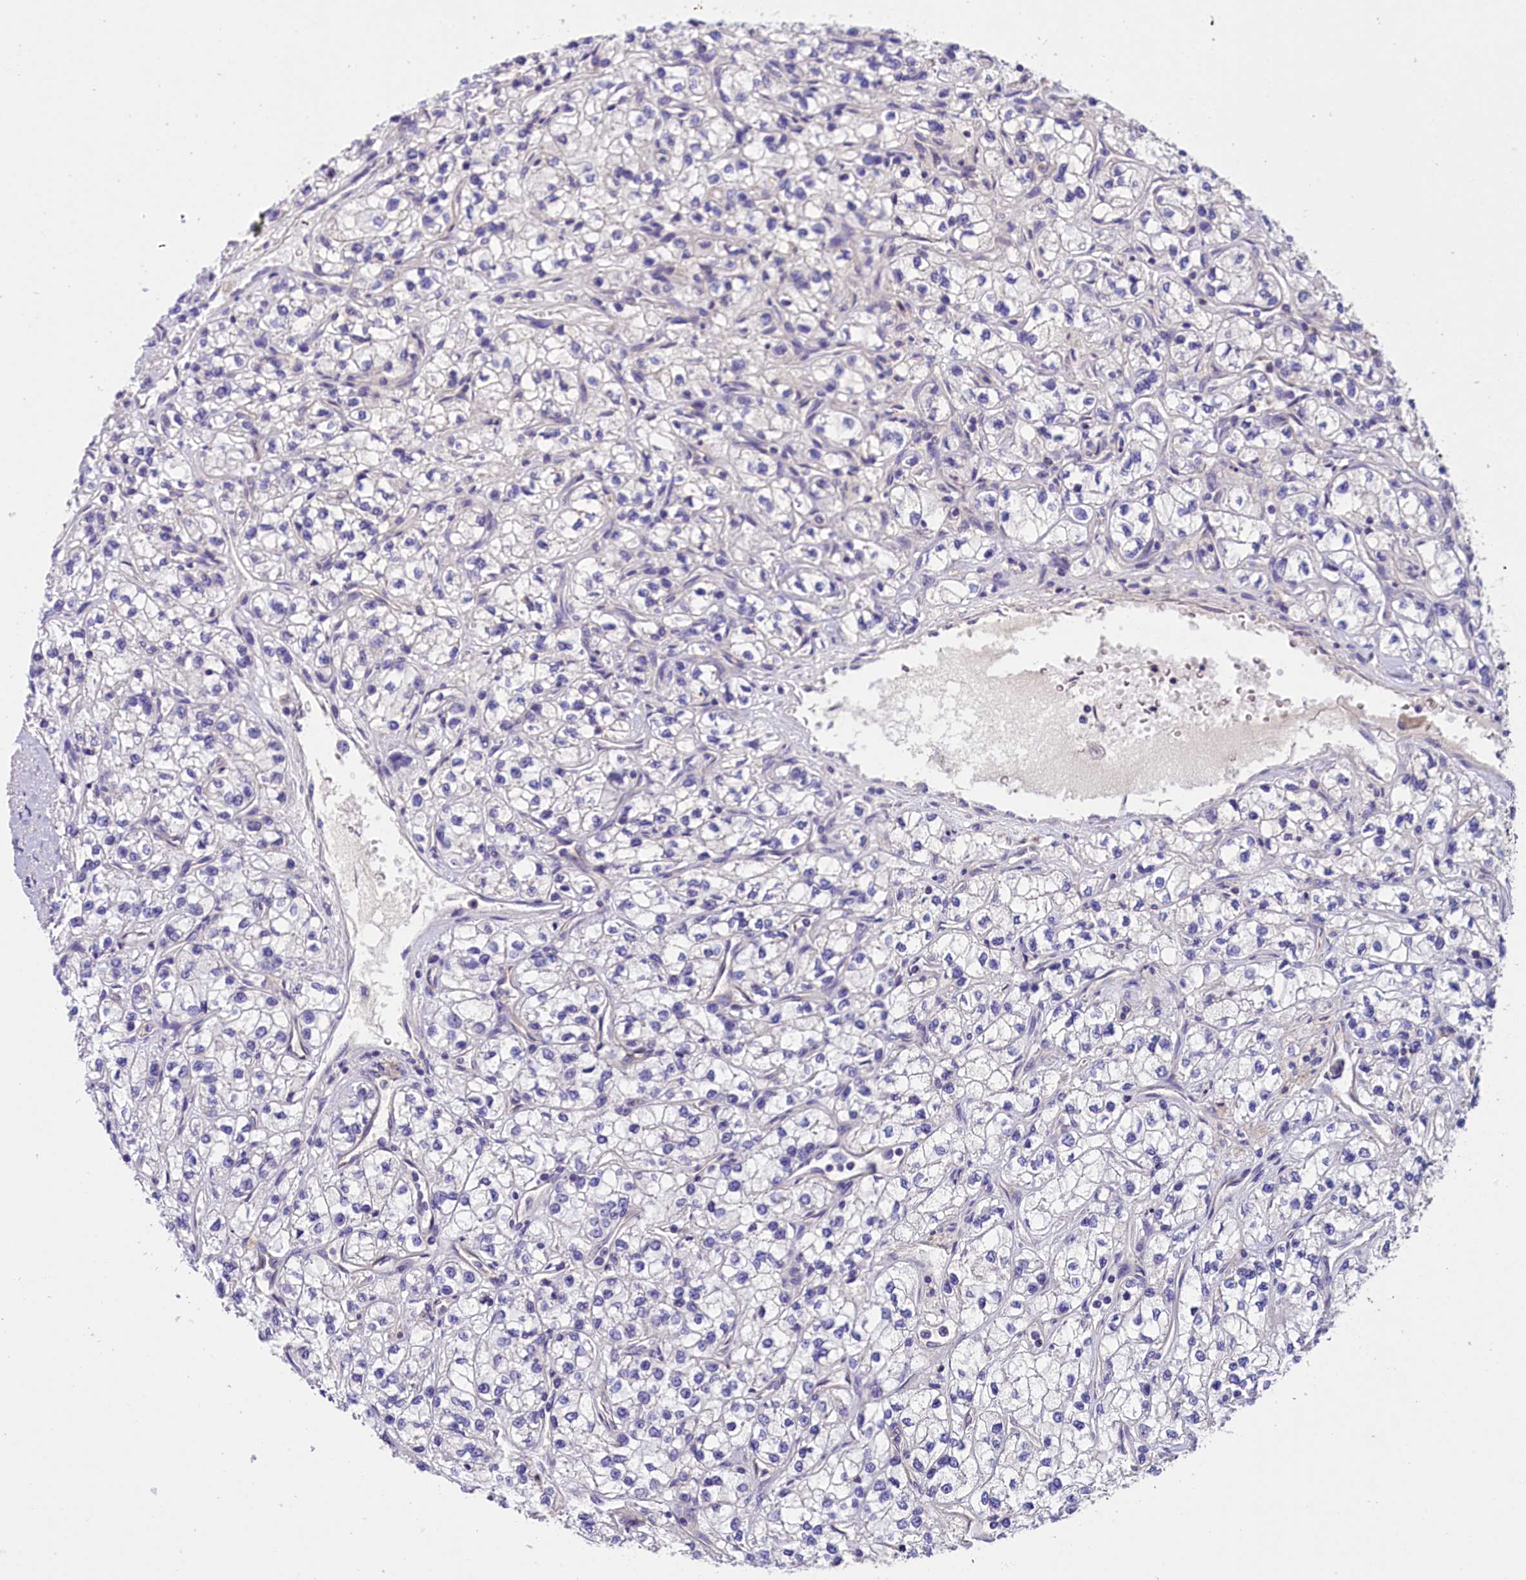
{"staining": {"intensity": "negative", "quantity": "none", "location": "none"}, "tissue": "renal cancer", "cell_type": "Tumor cells", "image_type": "cancer", "snomed": [{"axis": "morphology", "description": "Adenocarcinoma, NOS"}, {"axis": "topography", "description": "Kidney"}], "caption": "Tumor cells show no significant expression in renal cancer.", "gene": "DNAJB9", "patient": {"sex": "male", "age": 80}}